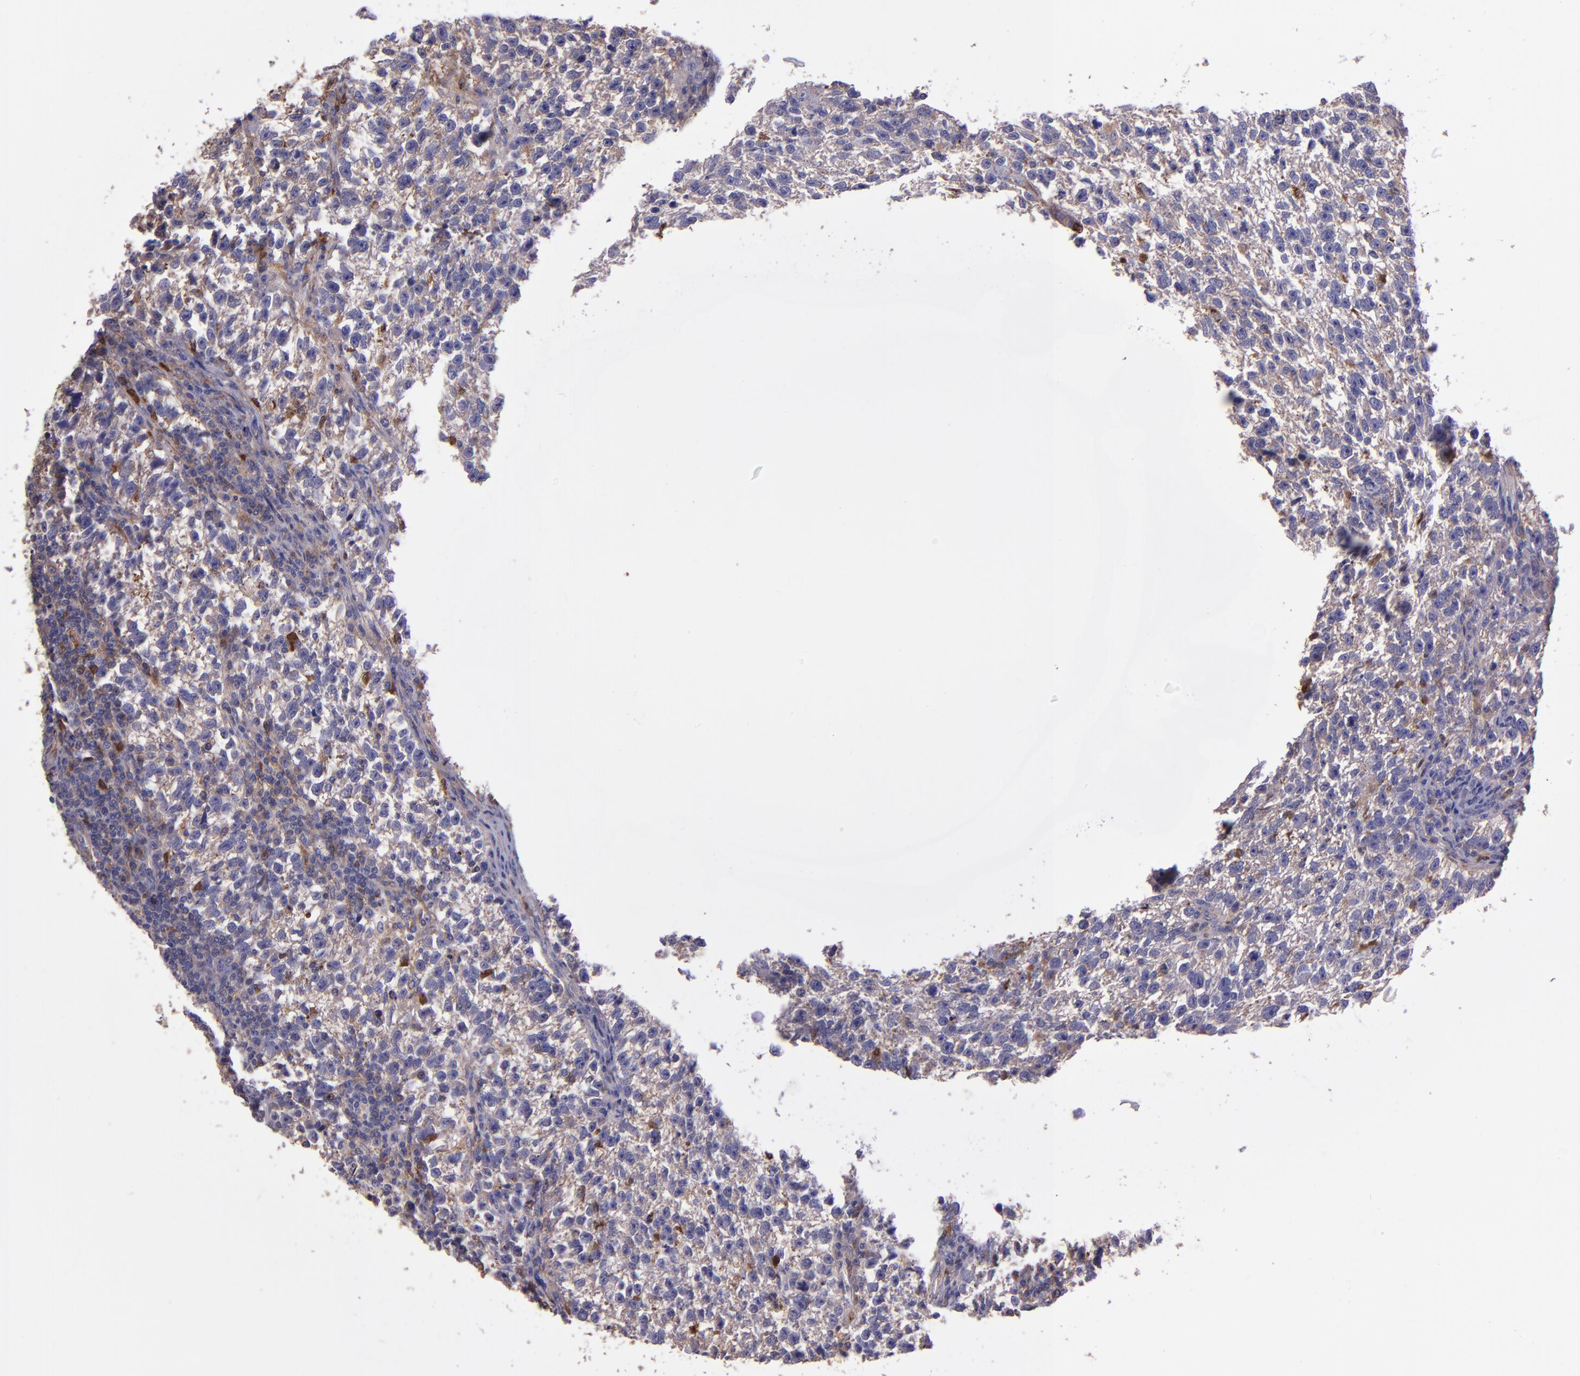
{"staining": {"intensity": "weak", "quantity": ">75%", "location": "cytoplasmic/membranous"}, "tissue": "testis cancer", "cell_type": "Tumor cells", "image_type": "cancer", "snomed": [{"axis": "morphology", "description": "Seminoma, NOS"}, {"axis": "topography", "description": "Testis"}], "caption": "A histopathology image showing weak cytoplasmic/membranous positivity in approximately >75% of tumor cells in testis seminoma, as visualized by brown immunohistochemical staining.", "gene": "WASHC1", "patient": {"sex": "male", "age": 38}}